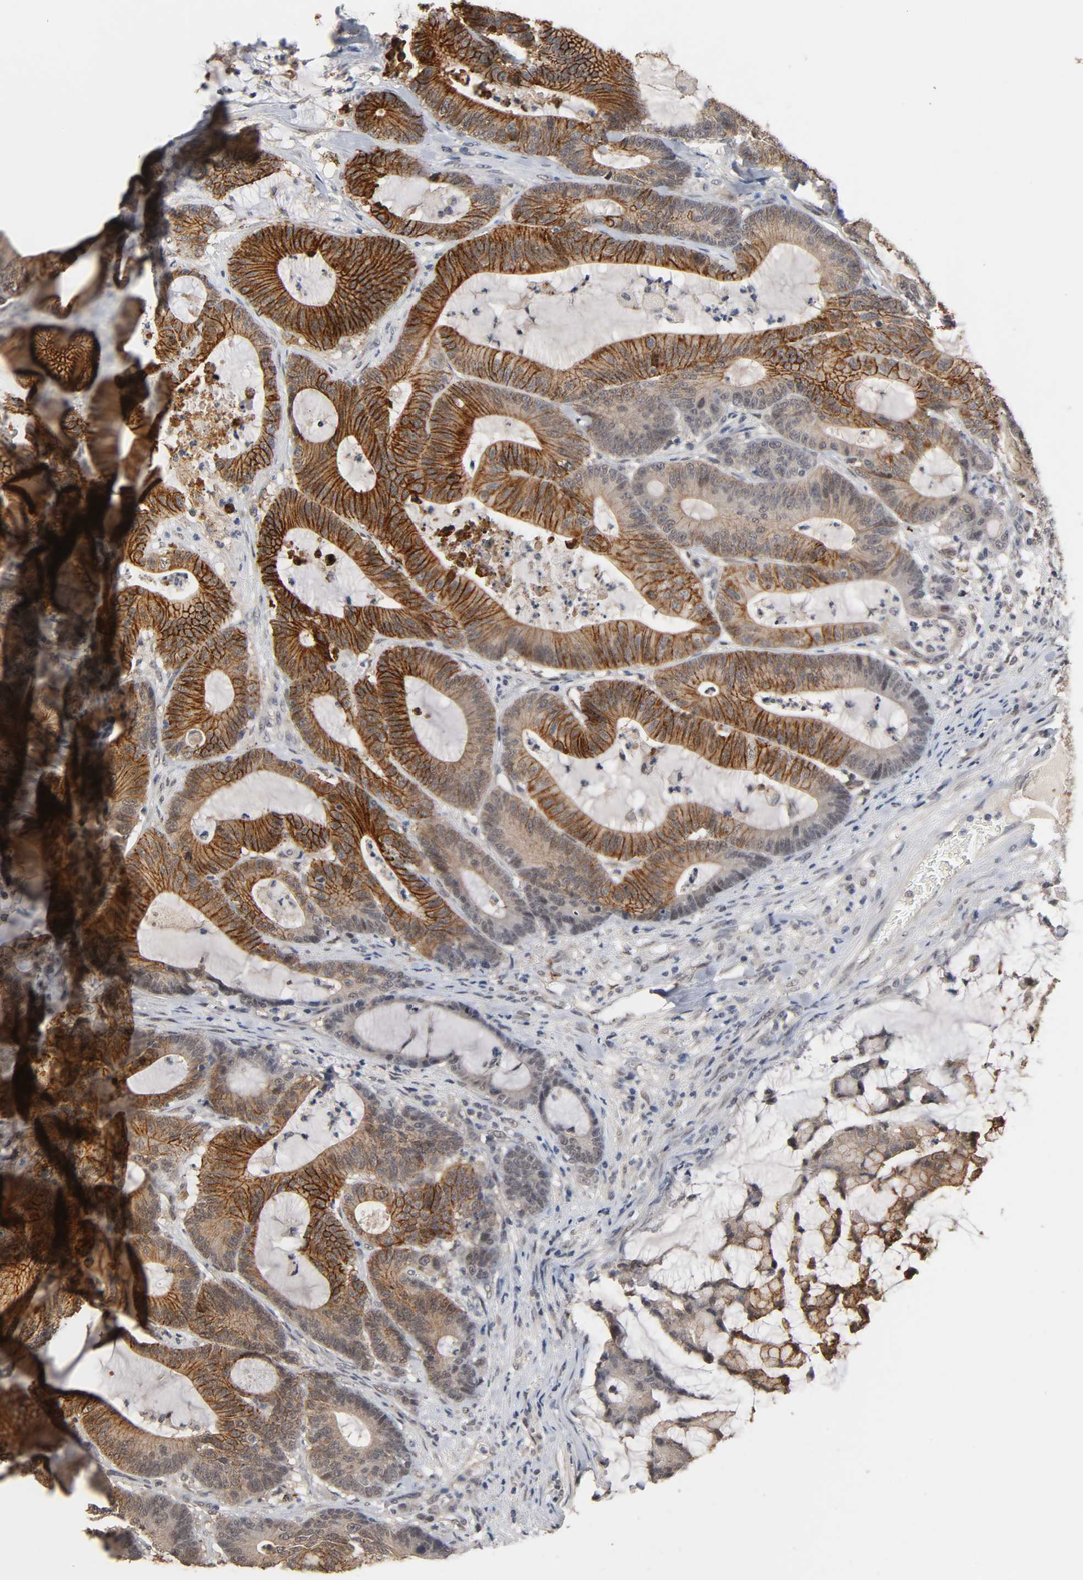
{"staining": {"intensity": "strong", "quantity": "25%-75%", "location": "cytoplasmic/membranous"}, "tissue": "colorectal cancer", "cell_type": "Tumor cells", "image_type": "cancer", "snomed": [{"axis": "morphology", "description": "Adenocarcinoma, NOS"}, {"axis": "topography", "description": "Colon"}], "caption": "Brown immunohistochemical staining in human adenocarcinoma (colorectal) reveals strong cytoplasmic/membranous staining in approximately 25%-75% of tumor cells. (DAB = brown stain, brightfield microscopy at high magnification).", "gene": "HTR1E", "patient": {"sex": "female", "age": 84}}